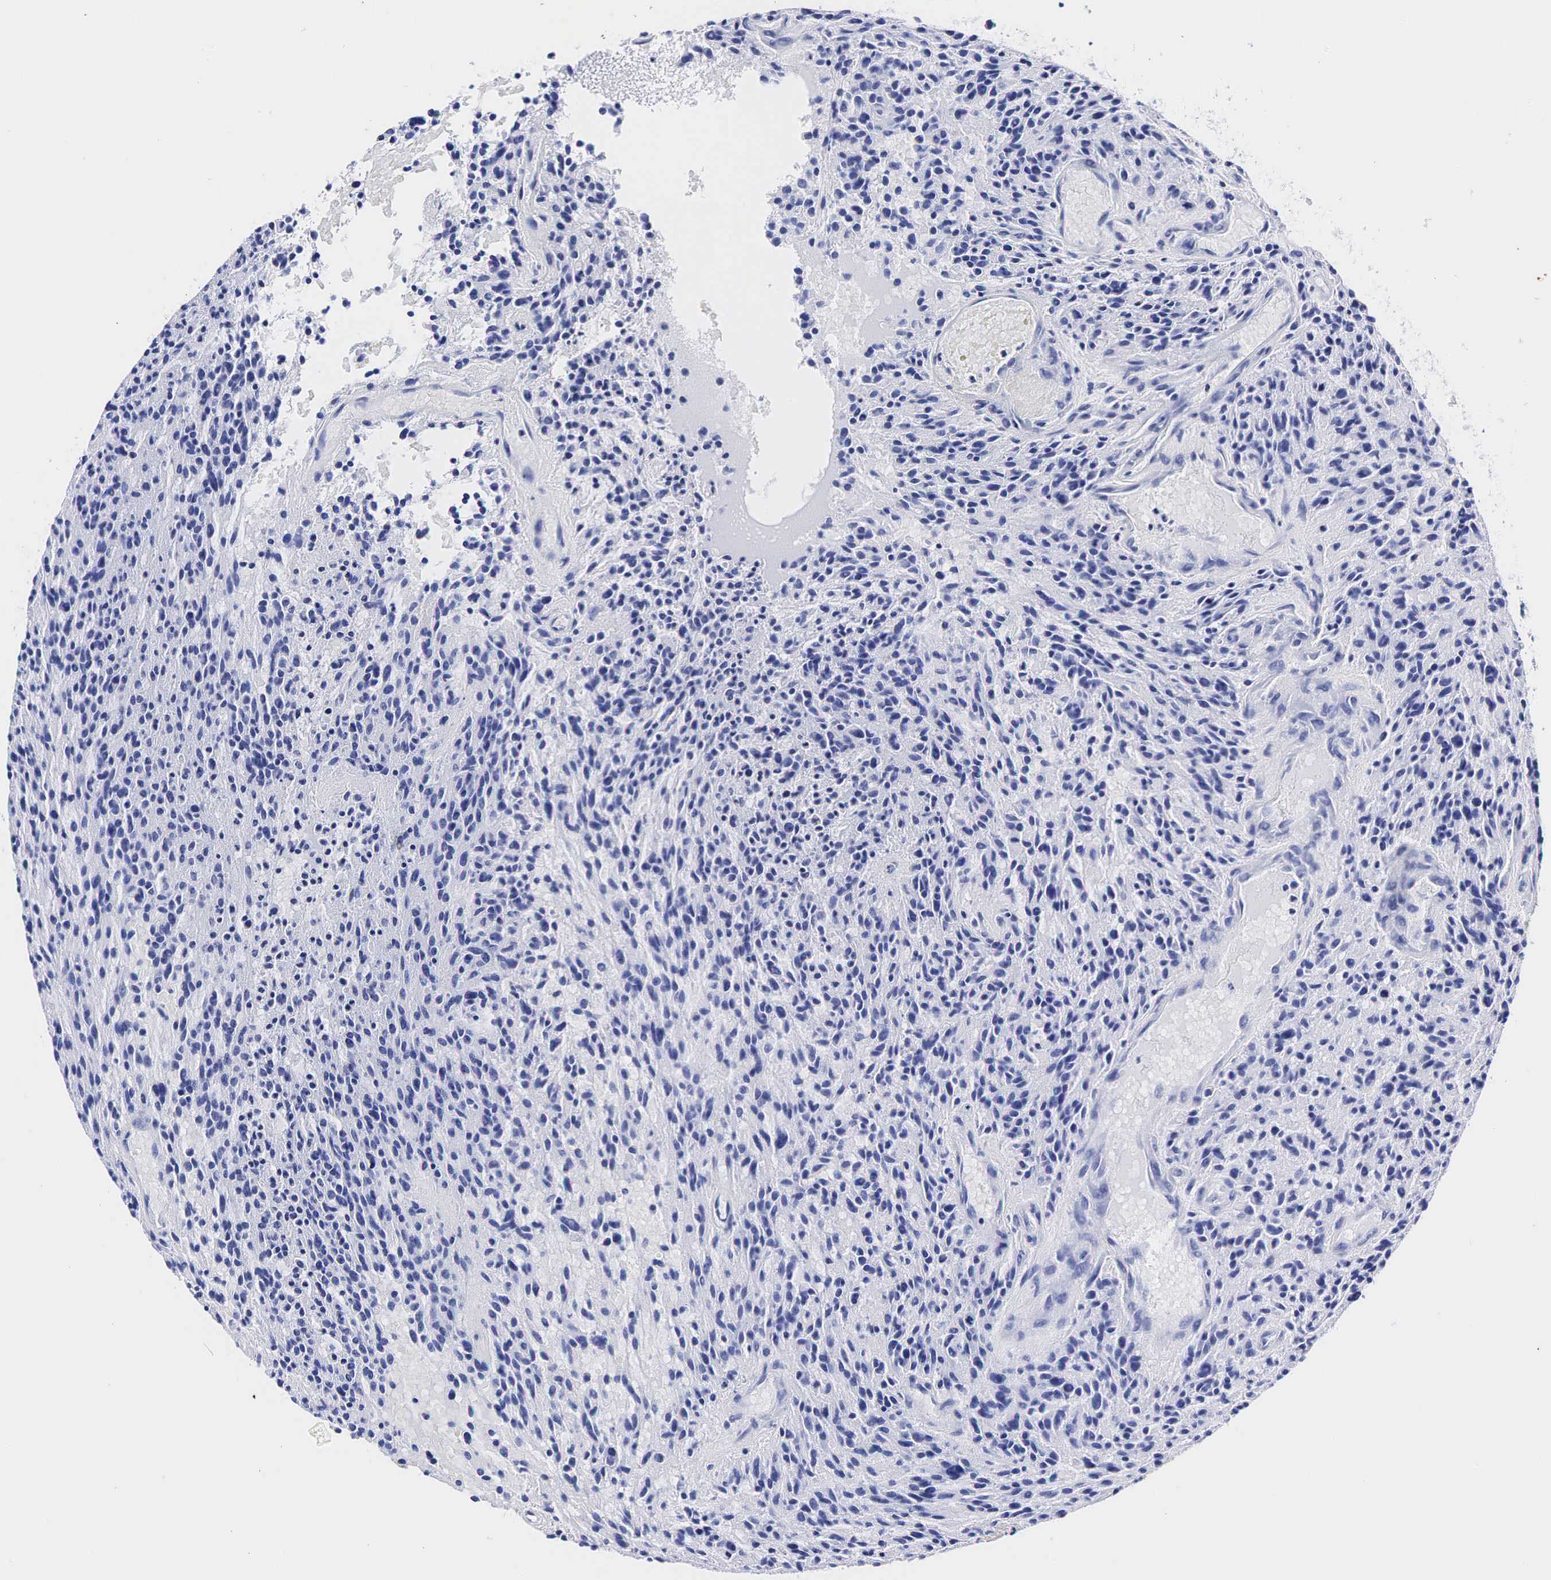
{"staining": {"intensity": "negative", "quantity": "none", "location": "none"}, "tissue": "glioma", "cell_type": "Tumor cells", "image_type": "cancer", "snomed": [{"axis": "morphology", "description": "Glioma, malignant, High grade"}, {"axis": "topography", "description": "Brain"}], "caption": "IHC histopathology image of neoplastic tissue: glioma stained with DAB (3,3'-diaminobenzidine) reveals no significant protein positivity in tumor cells.", "gene": "TG", "patient": {"sex": "female", "age": 13}}